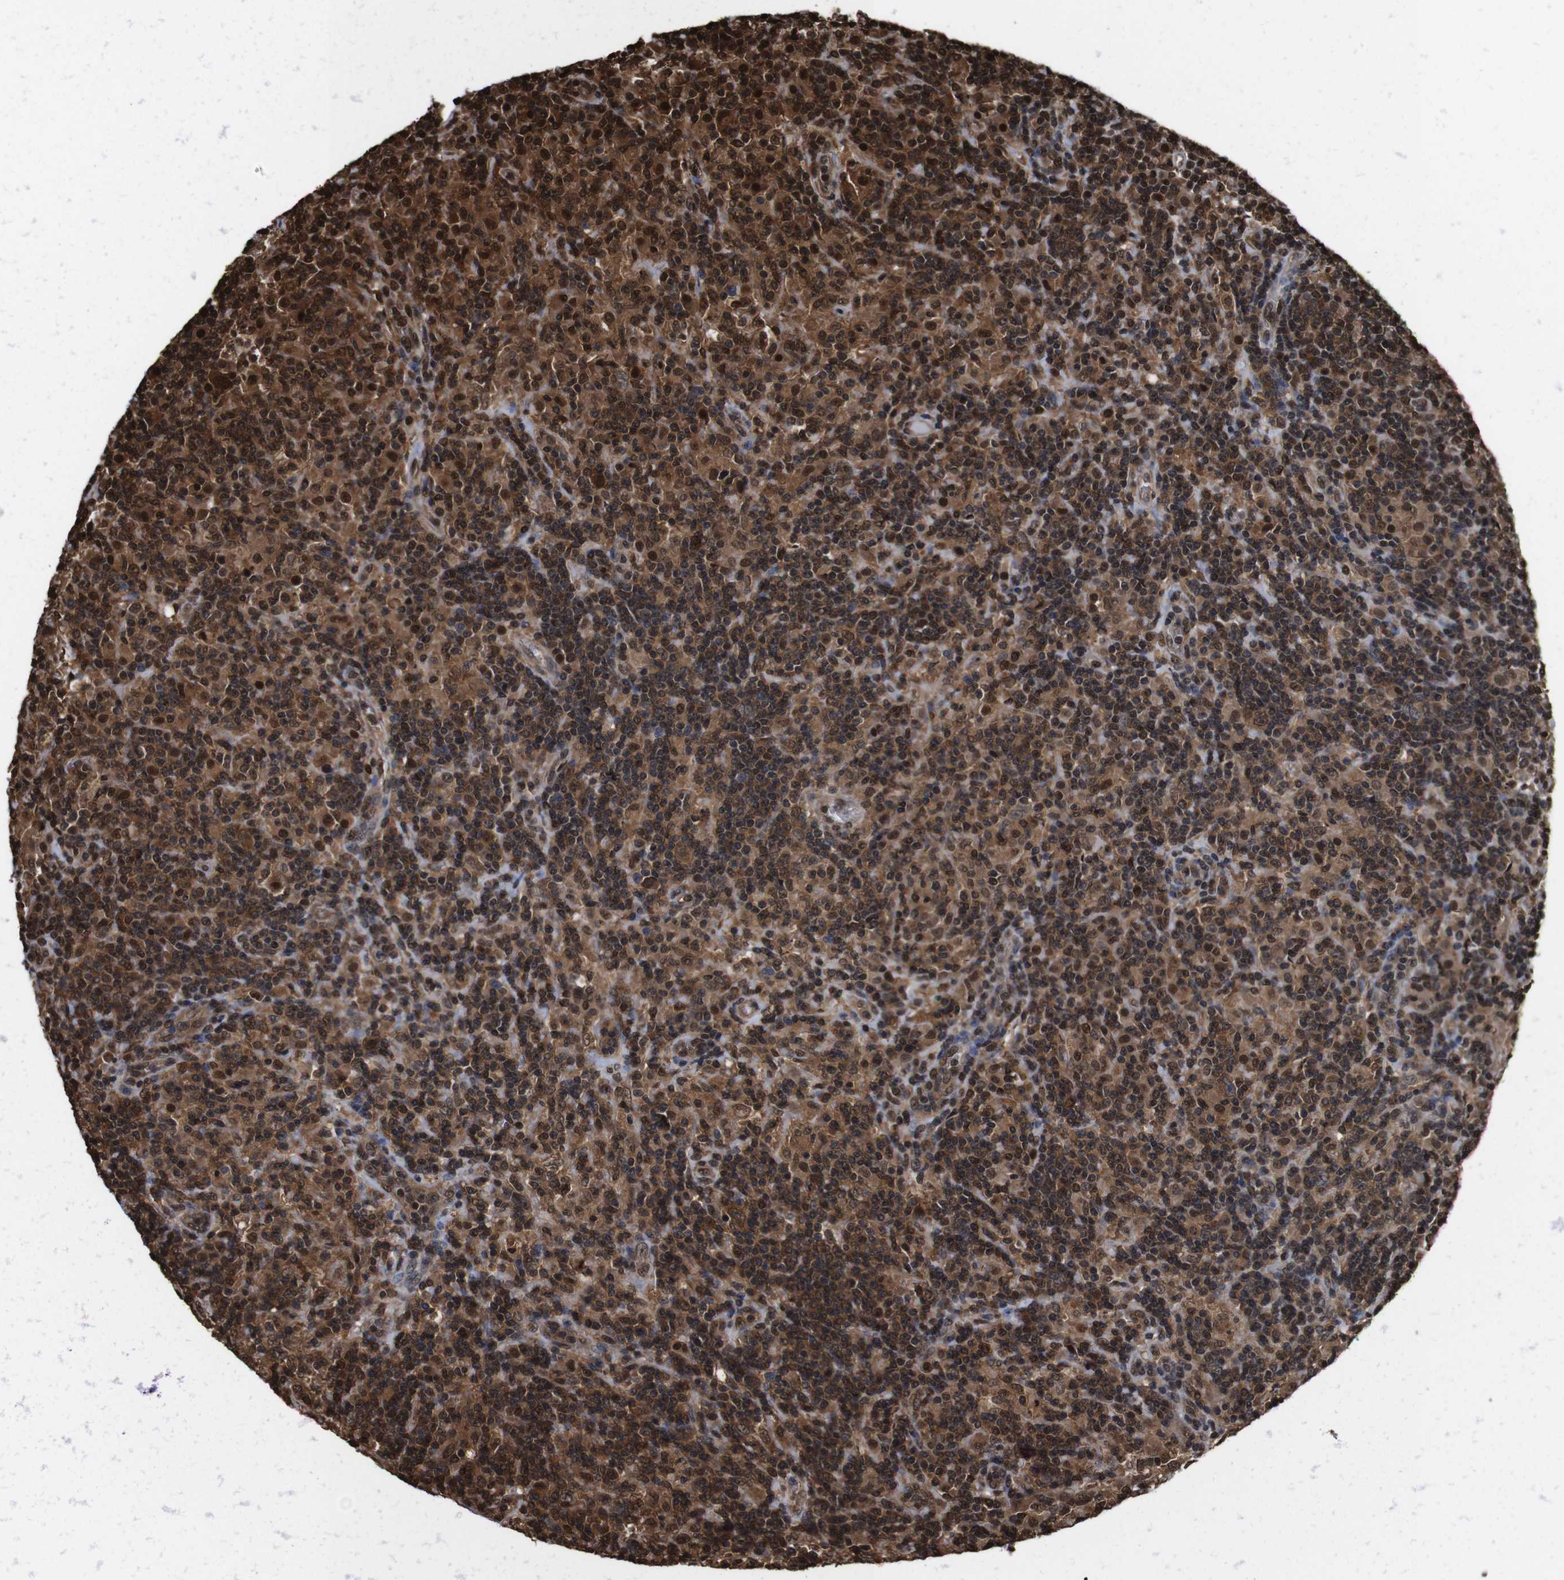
{"staining": {"intensity": "moderate", "quantity": ">75%", "location": "cytoplasmic/membranous,nuclear"}, "tissue": "lymphoma", "cell_type": "Tumor cells", "image_type": "cancer", "snomed": [{"axis": "morphology", "description": "Hodgkin's disease, NOS"}, {"axis": "topography", "description": "Lymph node"}], "caption": "This is a histology image of IHC staining of Hodgkin's disease, which shows moderate staining in the cytoplasmic/membranous and nuclear of tumor cells.", "gene": "VCP", "patient": {"sex": "male", "age": 70}}